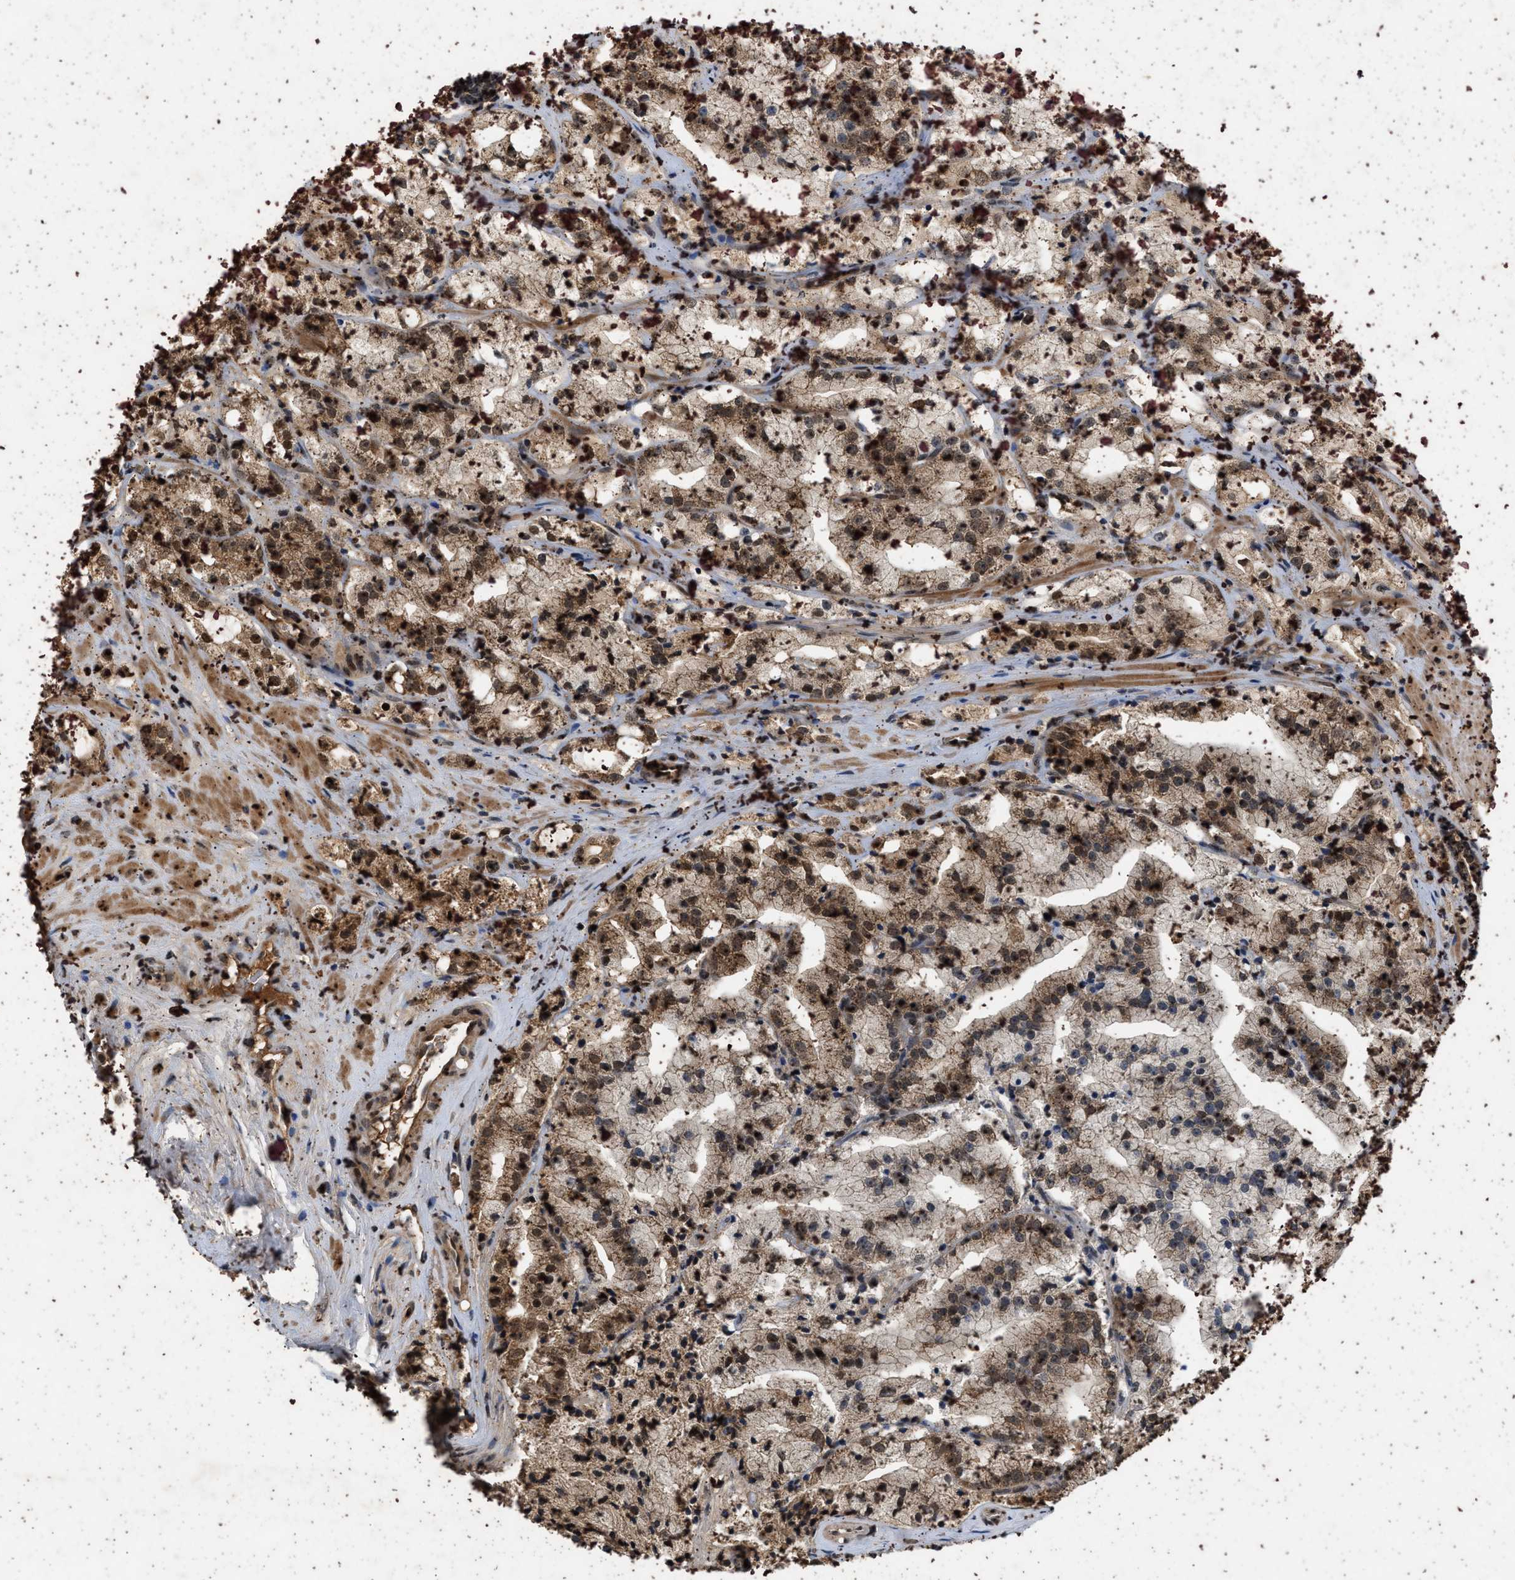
{"staining": {"intensity": "strong", "quantity": "25%-75%", "location": "cytoplasmic/membranous,nuclear"}, "tissue": "prostate cancer", "cell_type": "Tumor cells", "image_type": "cancer", "snomed": [{"axis": "morphology", "description": "Adenocarcinoma, High grade"}, {"axis": "topography", "description": "Prostate"}], "caption": "Tumor cells exhibit high levels of strong cytoplasmic/membranous and nuclear expression in approximately 25%-75% of cells in prostate adenocarcinoma (high-grade).", "gene": "RUSC2", "patient": {"sex": "male", "age": 64}}